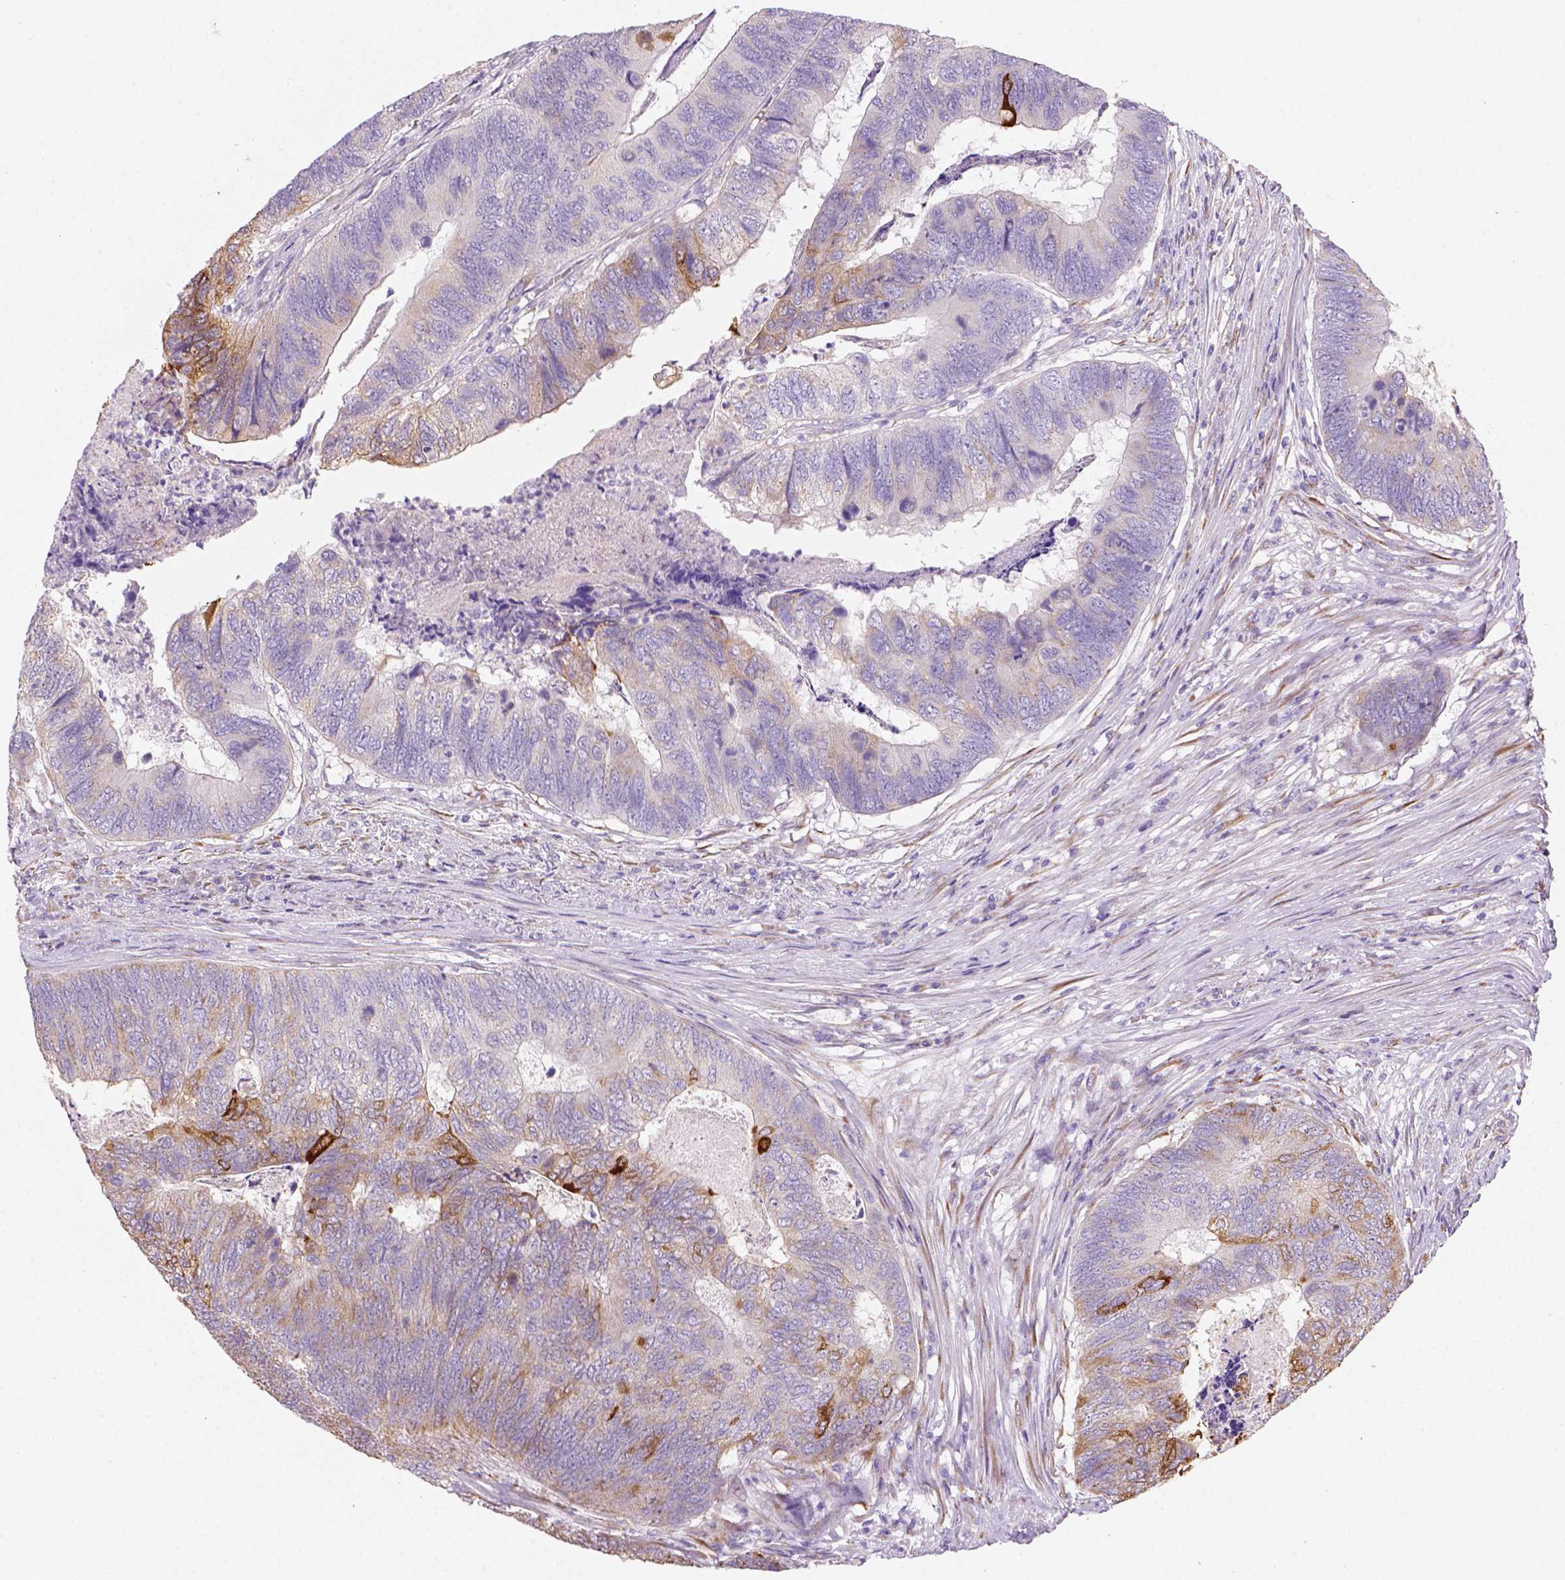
{"staining": {"intensity": "moderate", "quantity": "<25%", "location": "cytoplasmic/membranous"}, "tissue": "colorectal cancer", "cell_type": "Tumor cells", "image_type": "cancer", "snomed": [{"axis": "morphology", "description": "Adenocarcinoma, NOS"}, {"axis": "topography", "description": "Colon"}], "caption": "A low amount of moderate cytoplasmic/membranous expression is seen in approximately <25% of tumor cells in colorectal adenocarcinoma tissue.", "gene": "CES2", "patient": {"sex": "female", "age": 67}}